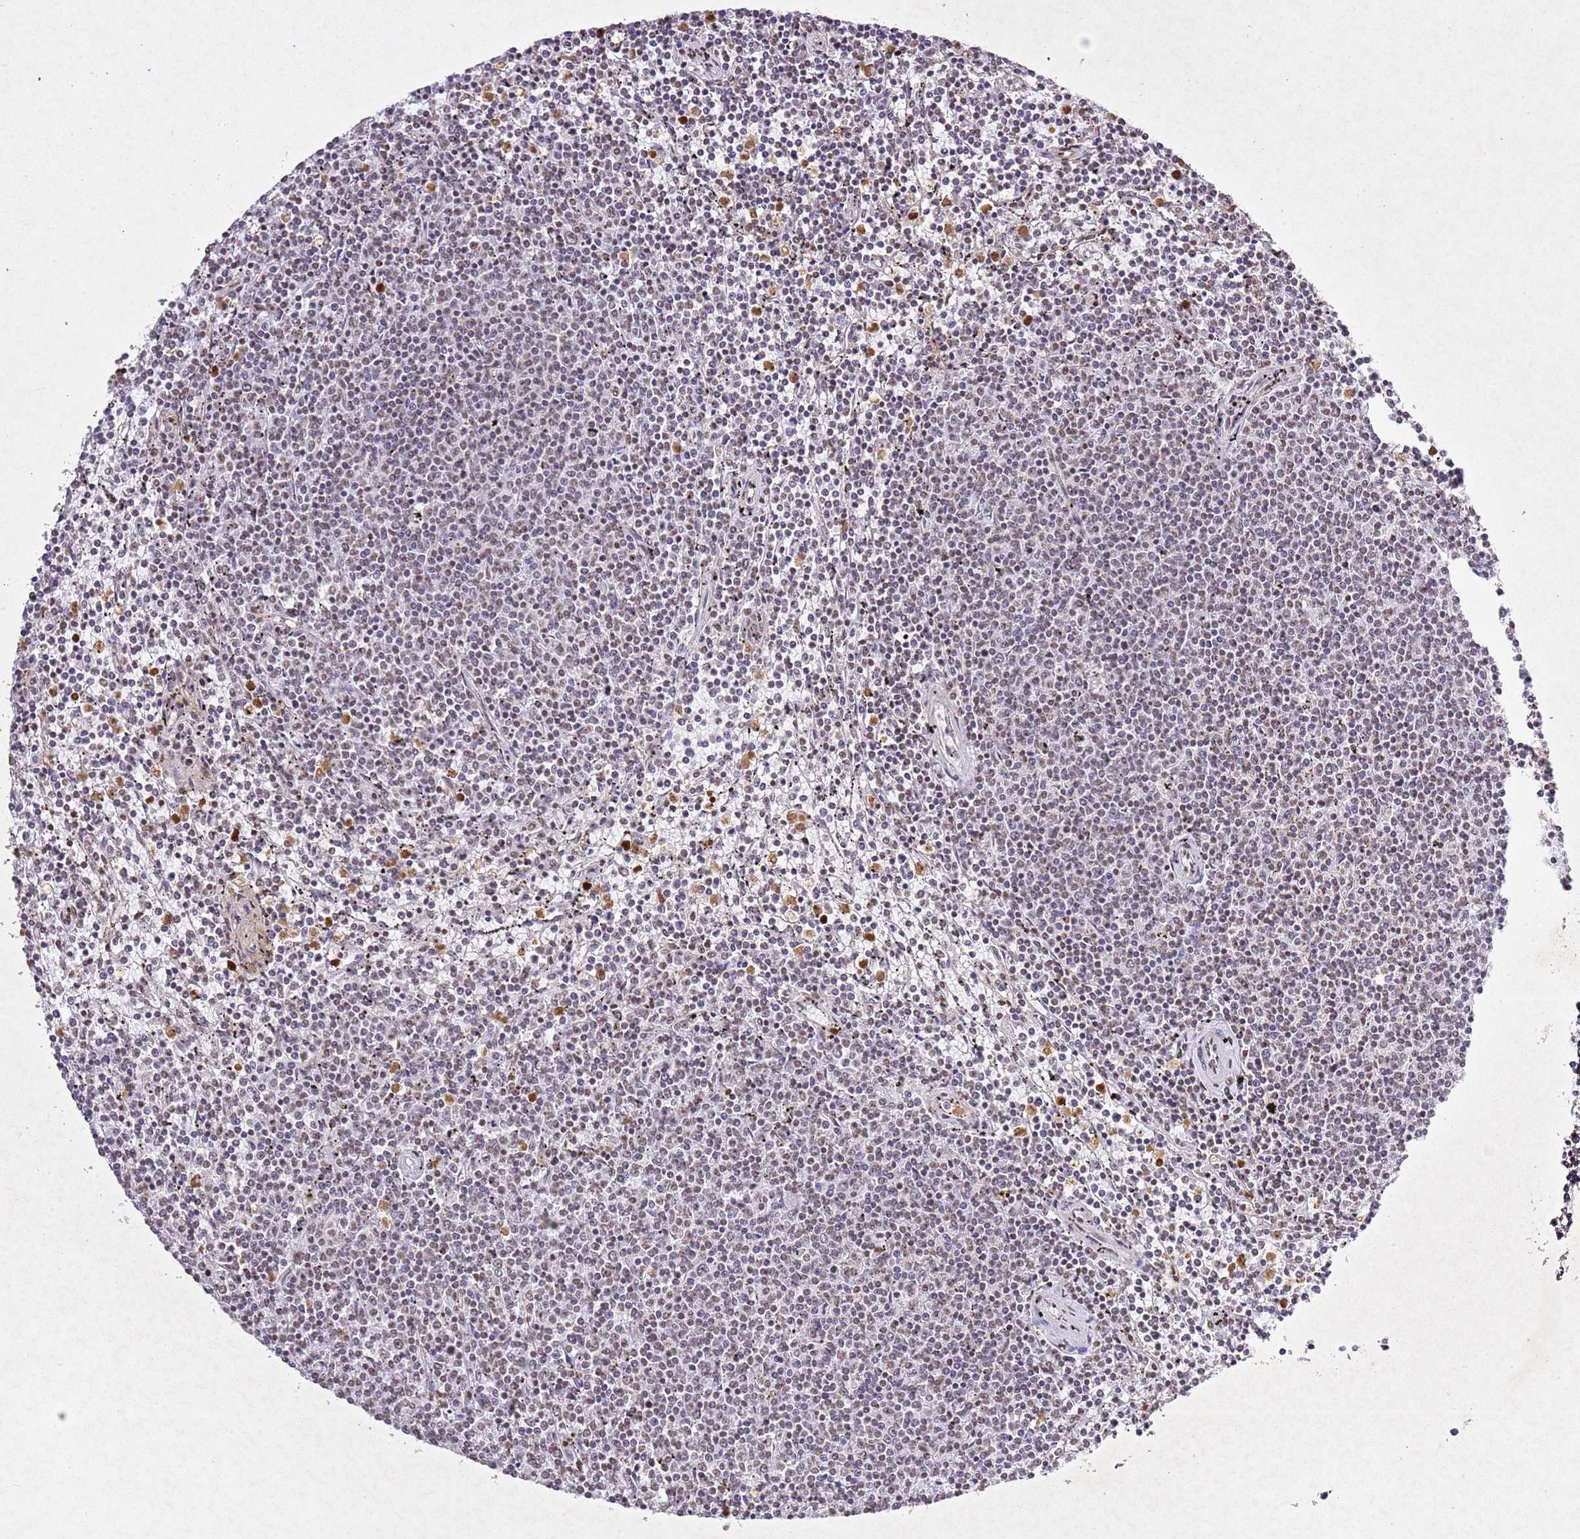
{"staining": {"intensity": "weak", "quantity": "25%-75%", "location": "nuclear"}, "tissue": "lymphoma", "cell_type": "Tumor cells", "image_type": "cancer", "snomed": [{"axis": "morphology", "description": "Malignant lymphoma, non-Hodgkin's type, Low grade"}, {"axis": "topography", "description": "Spleen"}], "caption": "Low-grade malignant lymphoma, non-Hodgkin's type tissue reveals weak nuclear staining in about 25%-75% of tumor cells, visualized by immunohistochemistry.", "gene": "BMAL1", "patient": {"sex": "female", "age": 50}}